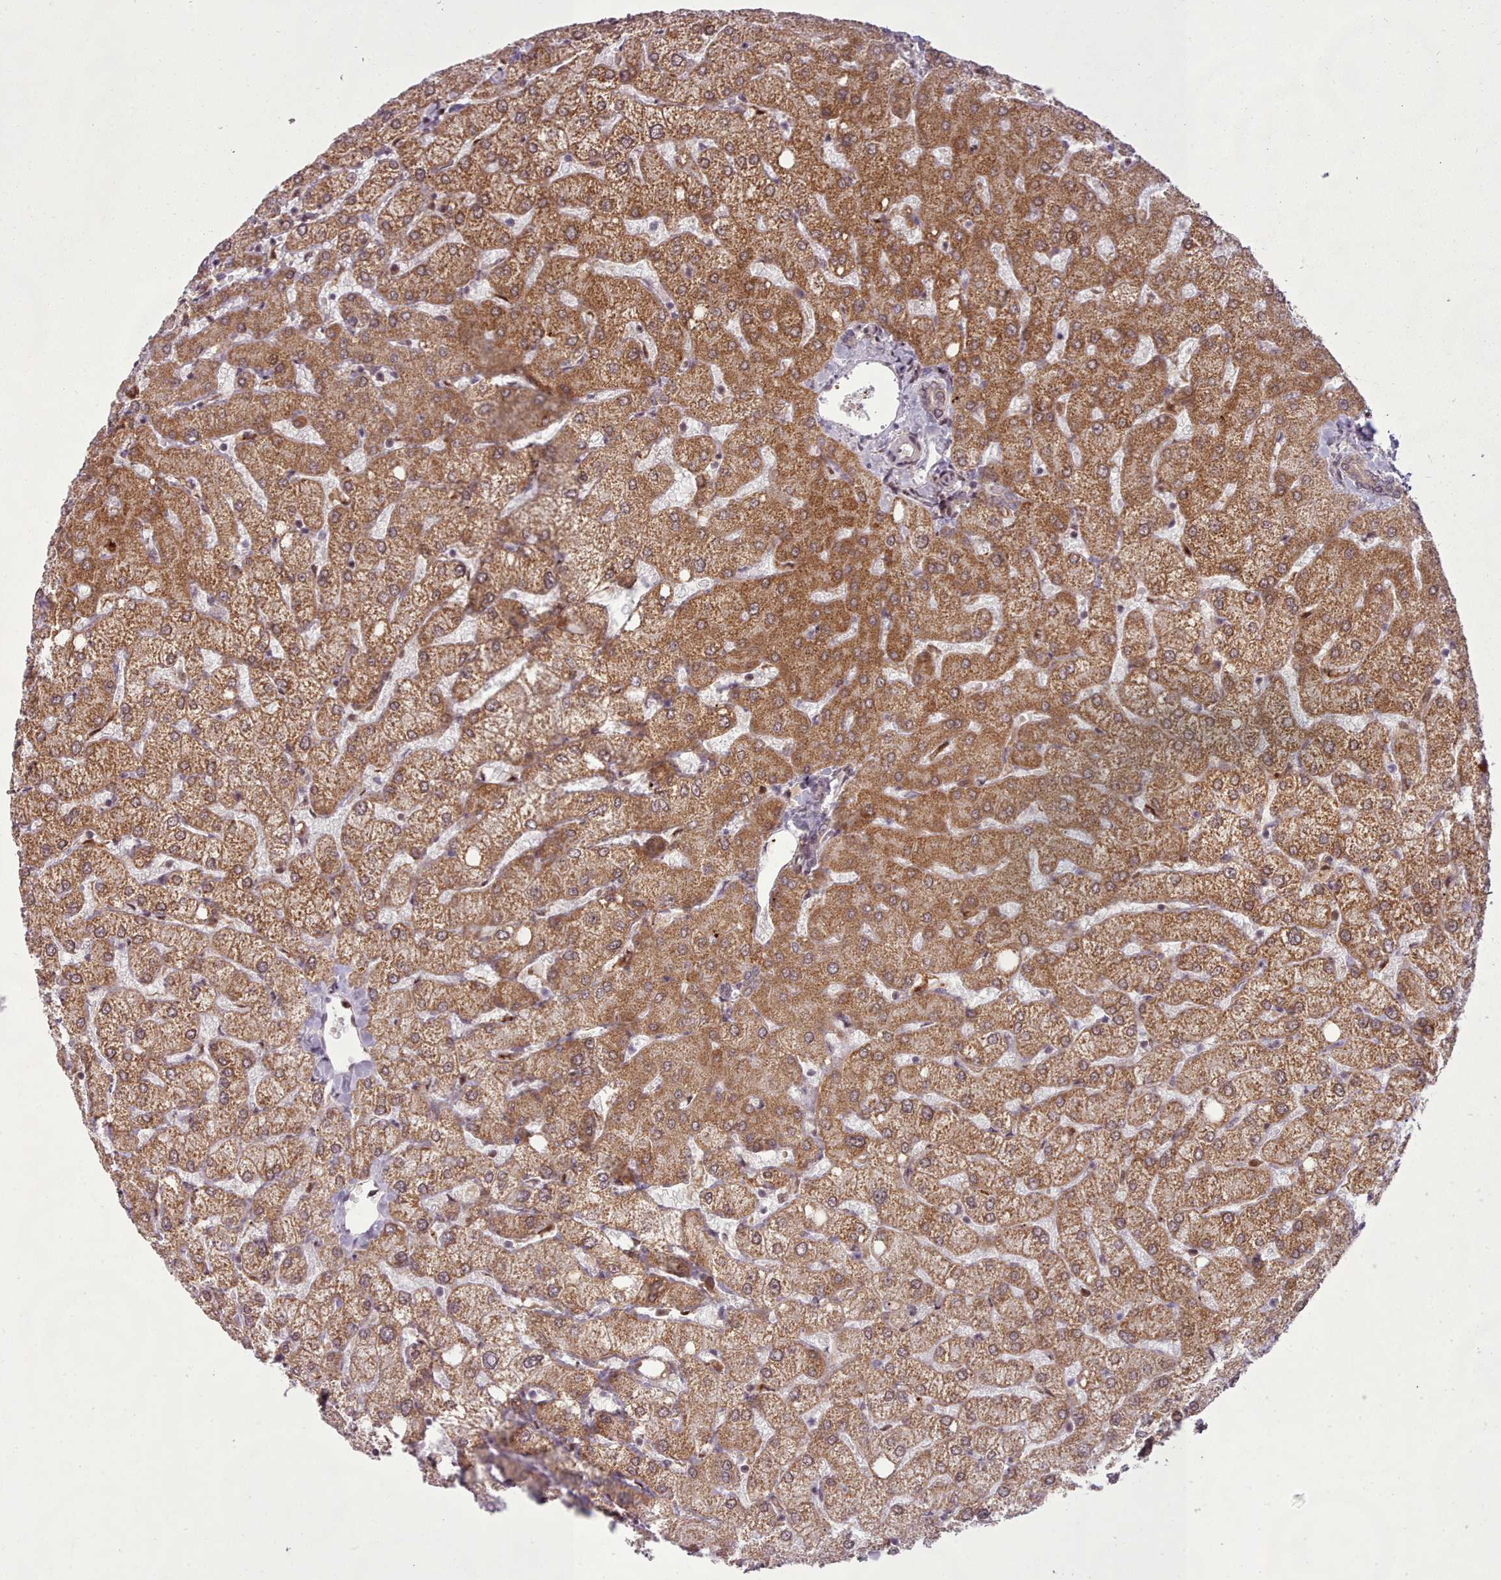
{"staining": {"intensity": "negative", "quantity": "none", "location": "none"}, "tissue": "liver", "cell_type": "Cholangiocytes", "image_type": "normal", "snomed": [{"axis": "morphology", "description": "Normal tissue, NOS"}, {"axis": "topography", "description": "Liver"}], "caption": "Immunohistochemical staining of unremarkable human liver exhibits no significant expression in cholangiocytes. (Brightfield microscopy of DAB immunohistochemistry (IHC) at high magnification).", "gene": "LGALS9B", "patient": {"sex": "female", "age": 54}}